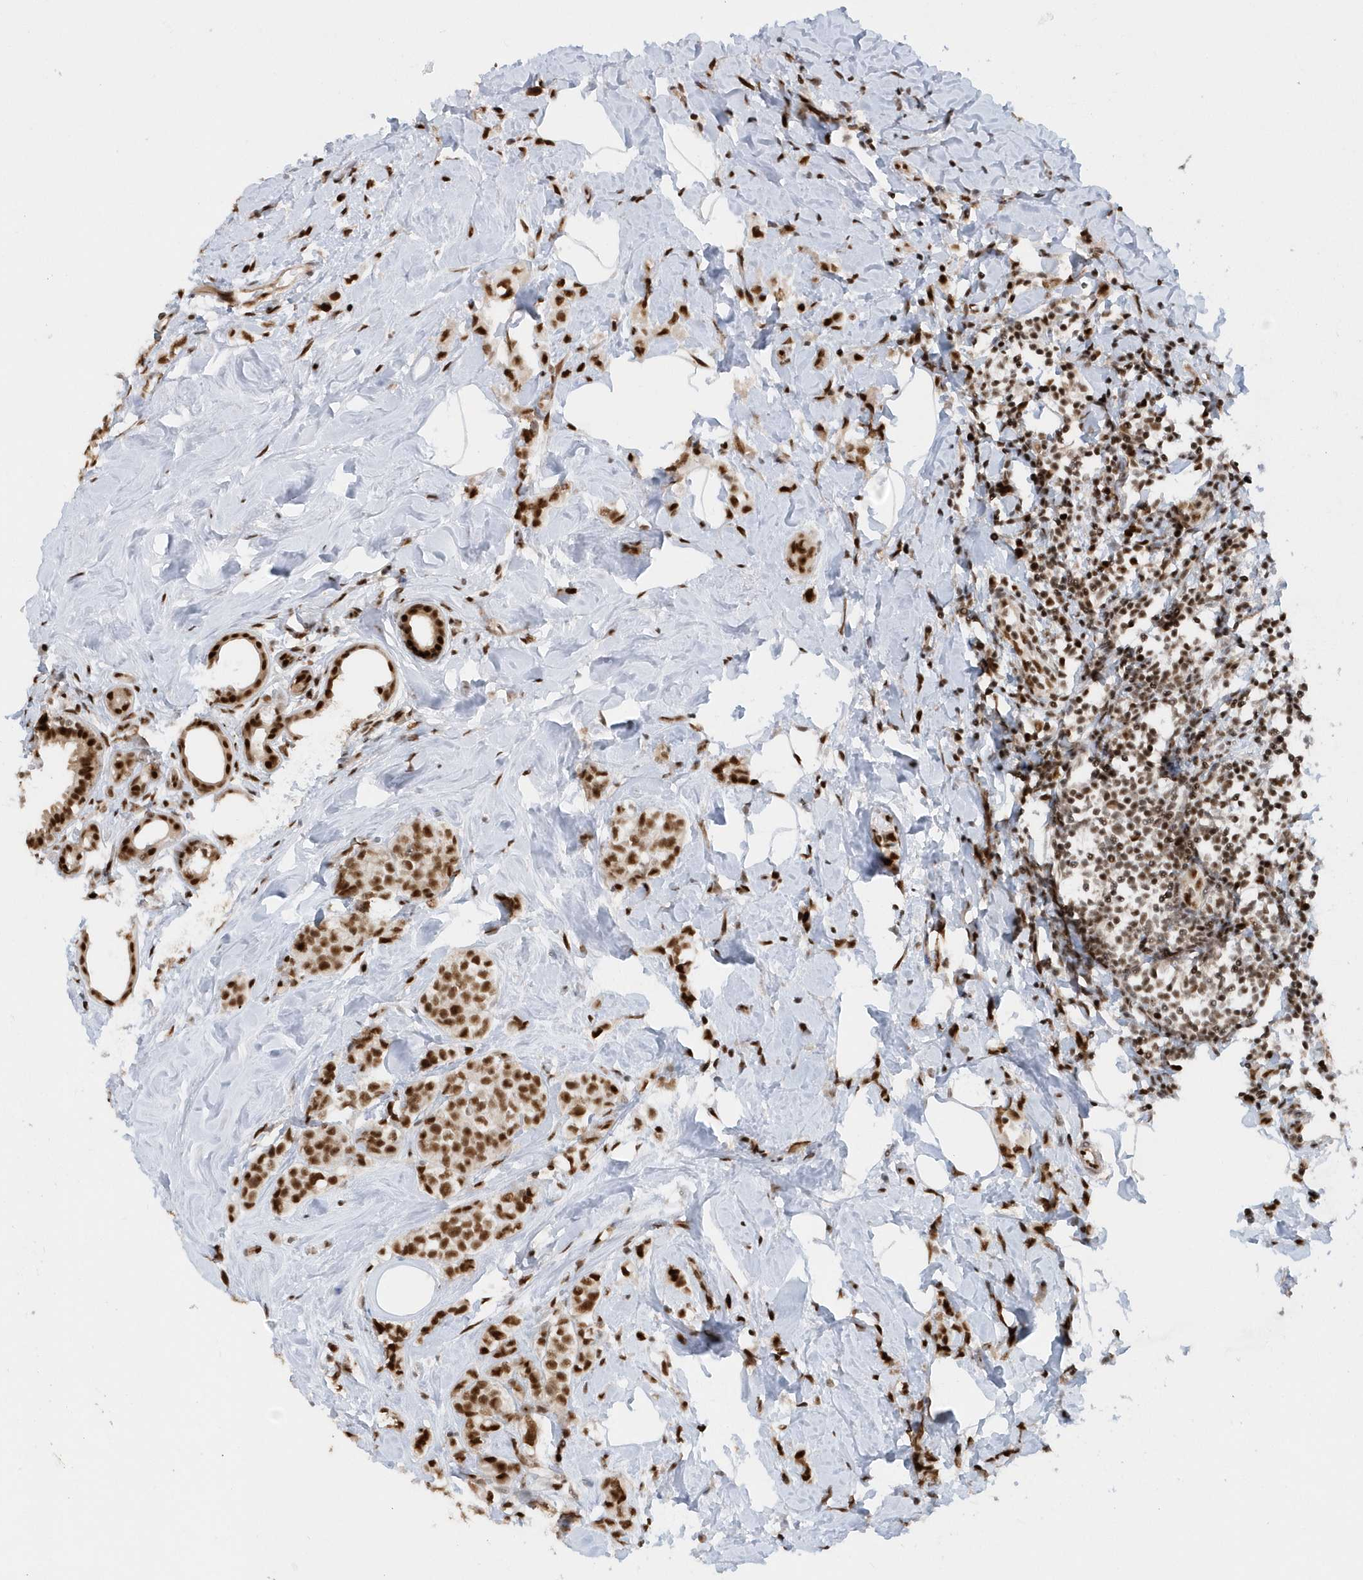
{"staining": {"intensity": "strong", "quantity": ">75%", "location": "nuclear"}, "tissue": "breast cancer", "cell_type": "Tumor cells", "image_type": "cancer", "snomed": [{"axis": "morphology", "description": "Lobular carcinoma"}, {"axis": "topography", "description": "Breast"}], "caption": "This is an image of immunohistochemistry (IHC) staining of breast cancer (lobular carcinoma), which shows strong expression in the nuclear of tumor cells.", "gene": "SEPHS1", "patient": {"sex": "female", "age": 47}}